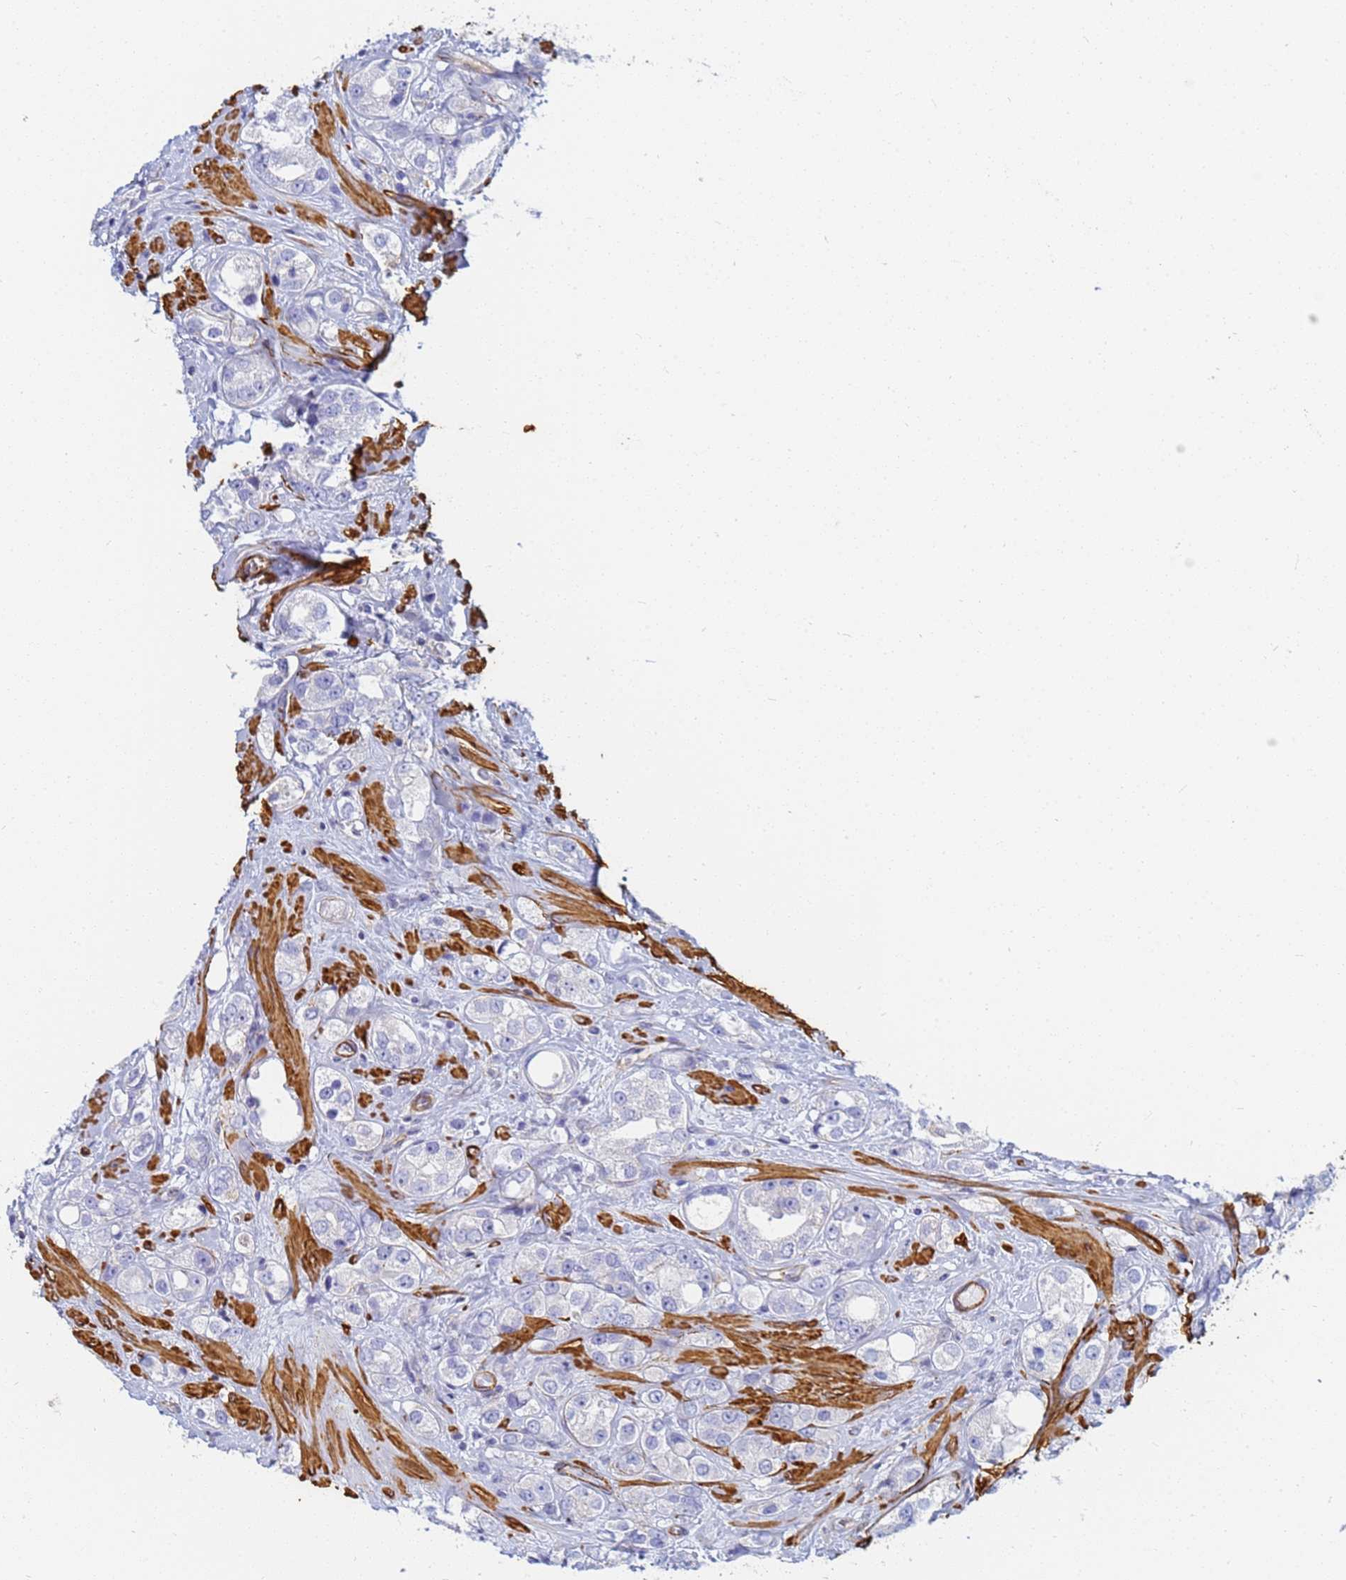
{"staining": {"intensity": "negative", "quantity": "none", "location": "none"}, "tissue": "prostate cancer", "cell_type": "Tumor cells", "image_type": "cancer", "snomed": [{"axis": "morphology", "description": "Adenocarcinoma, NOS"}, {"axis": "topography", "description": "Prostate"}], "caption": "Human adenocarcinoma (prostate) stained for a protein using IHC exhibits no positivity in tumor cells.", "gene": "TPM1", "patient": {"sex": "male", "age": 79}}